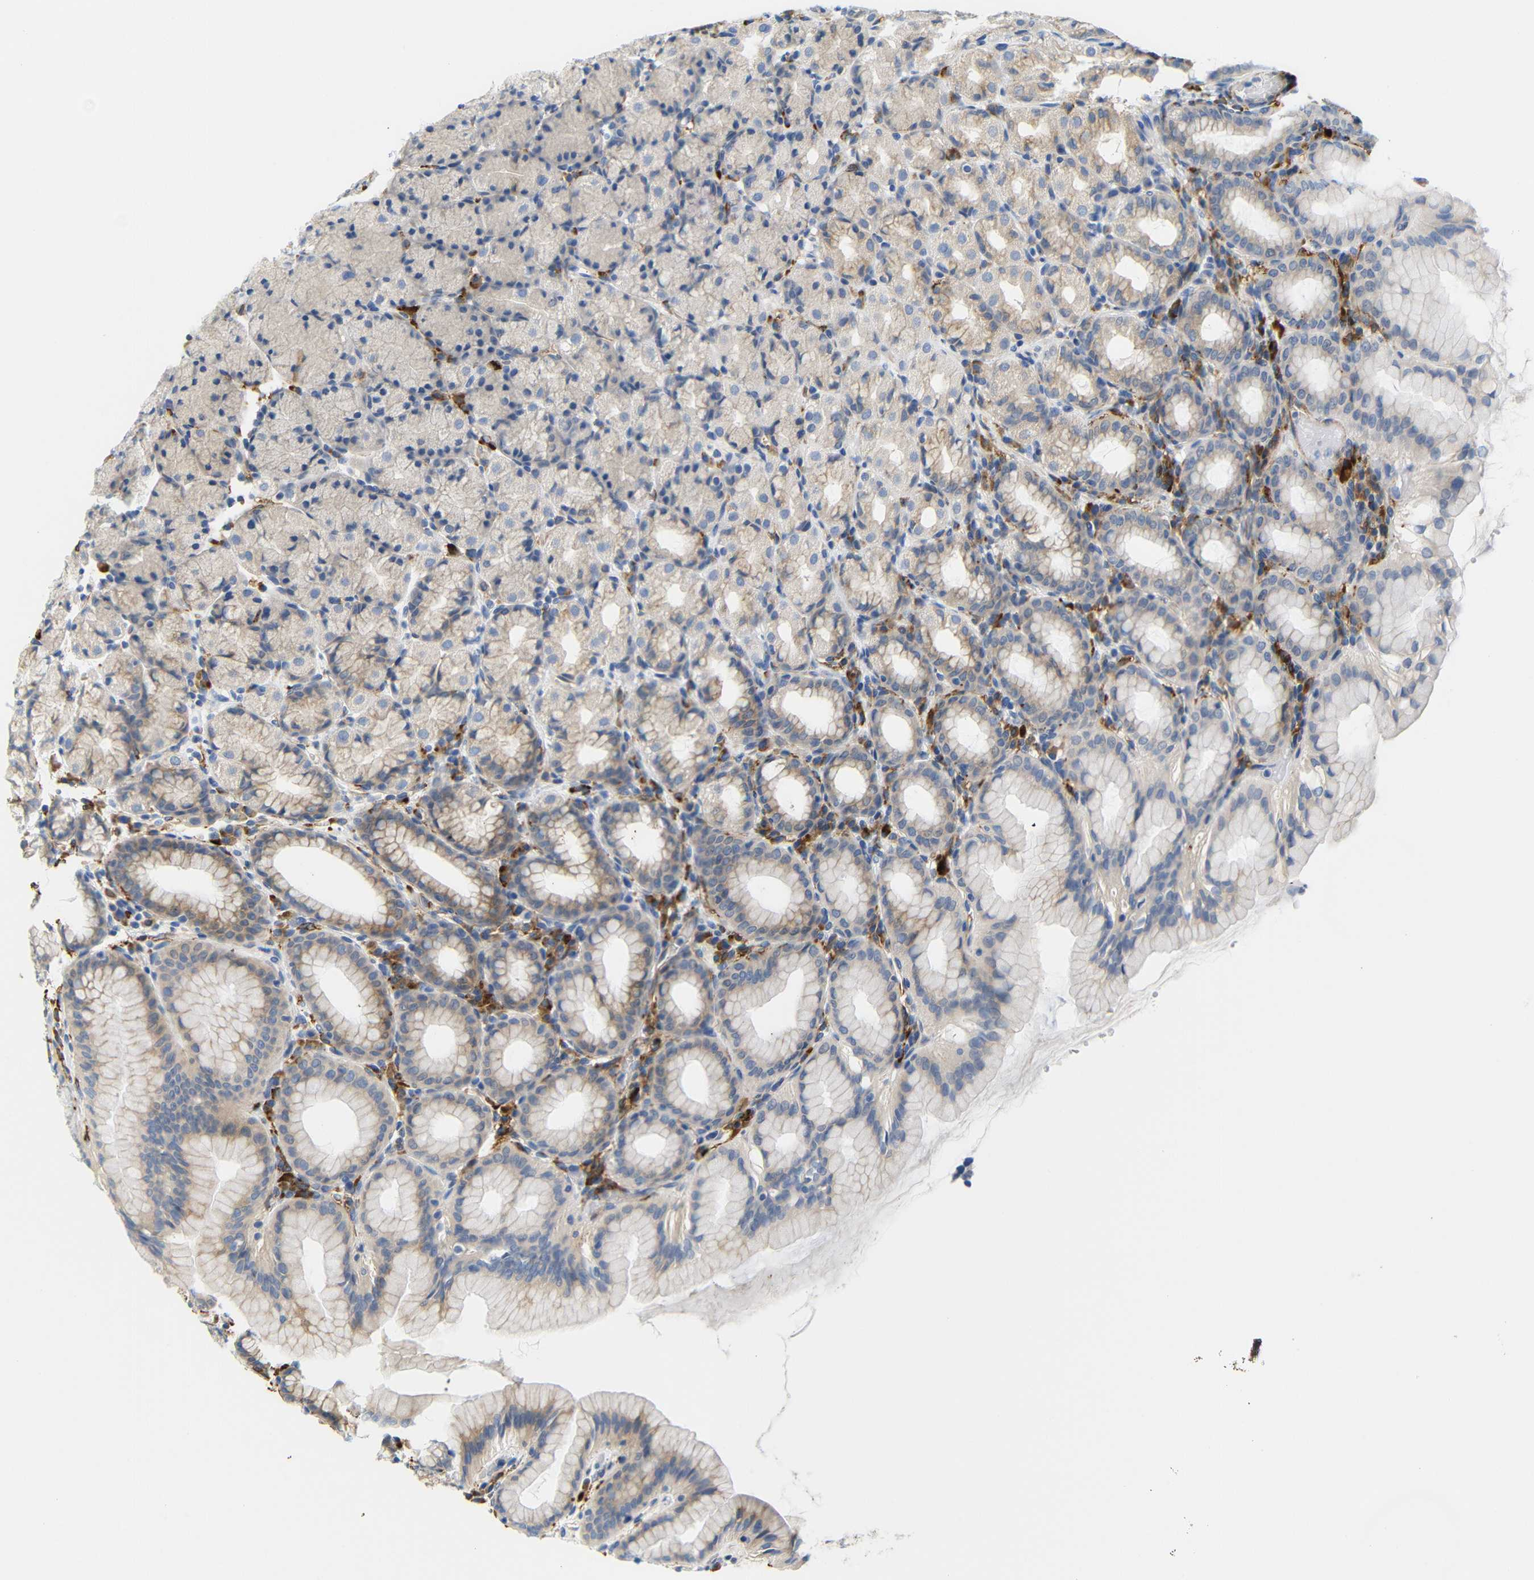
{"staining": {"intensity": "weak", "quantity": "<25%", "location": "cytoplasmic/membranous"}, "tissue": "stomach", "cell_type": "Glandular cells", "image_type": "normal", "snomed": [{"axis": "morphology", "description": "Normal tissue, NOS"}, {"axis": "topography", "description": "Stomach, upper"}], "caption": "A histopathology image of stomach stained for a protein shows no brown staining in glandular cells. The staining was performed using DAB (3,3'-diaminobenzidine) to visualize the protein expression in brown, while the nuclei were stained in blue with hematoxylin (Magnification: 20x).", "gene": "HLA", "patient": {"sex": "male", "age": 68}}